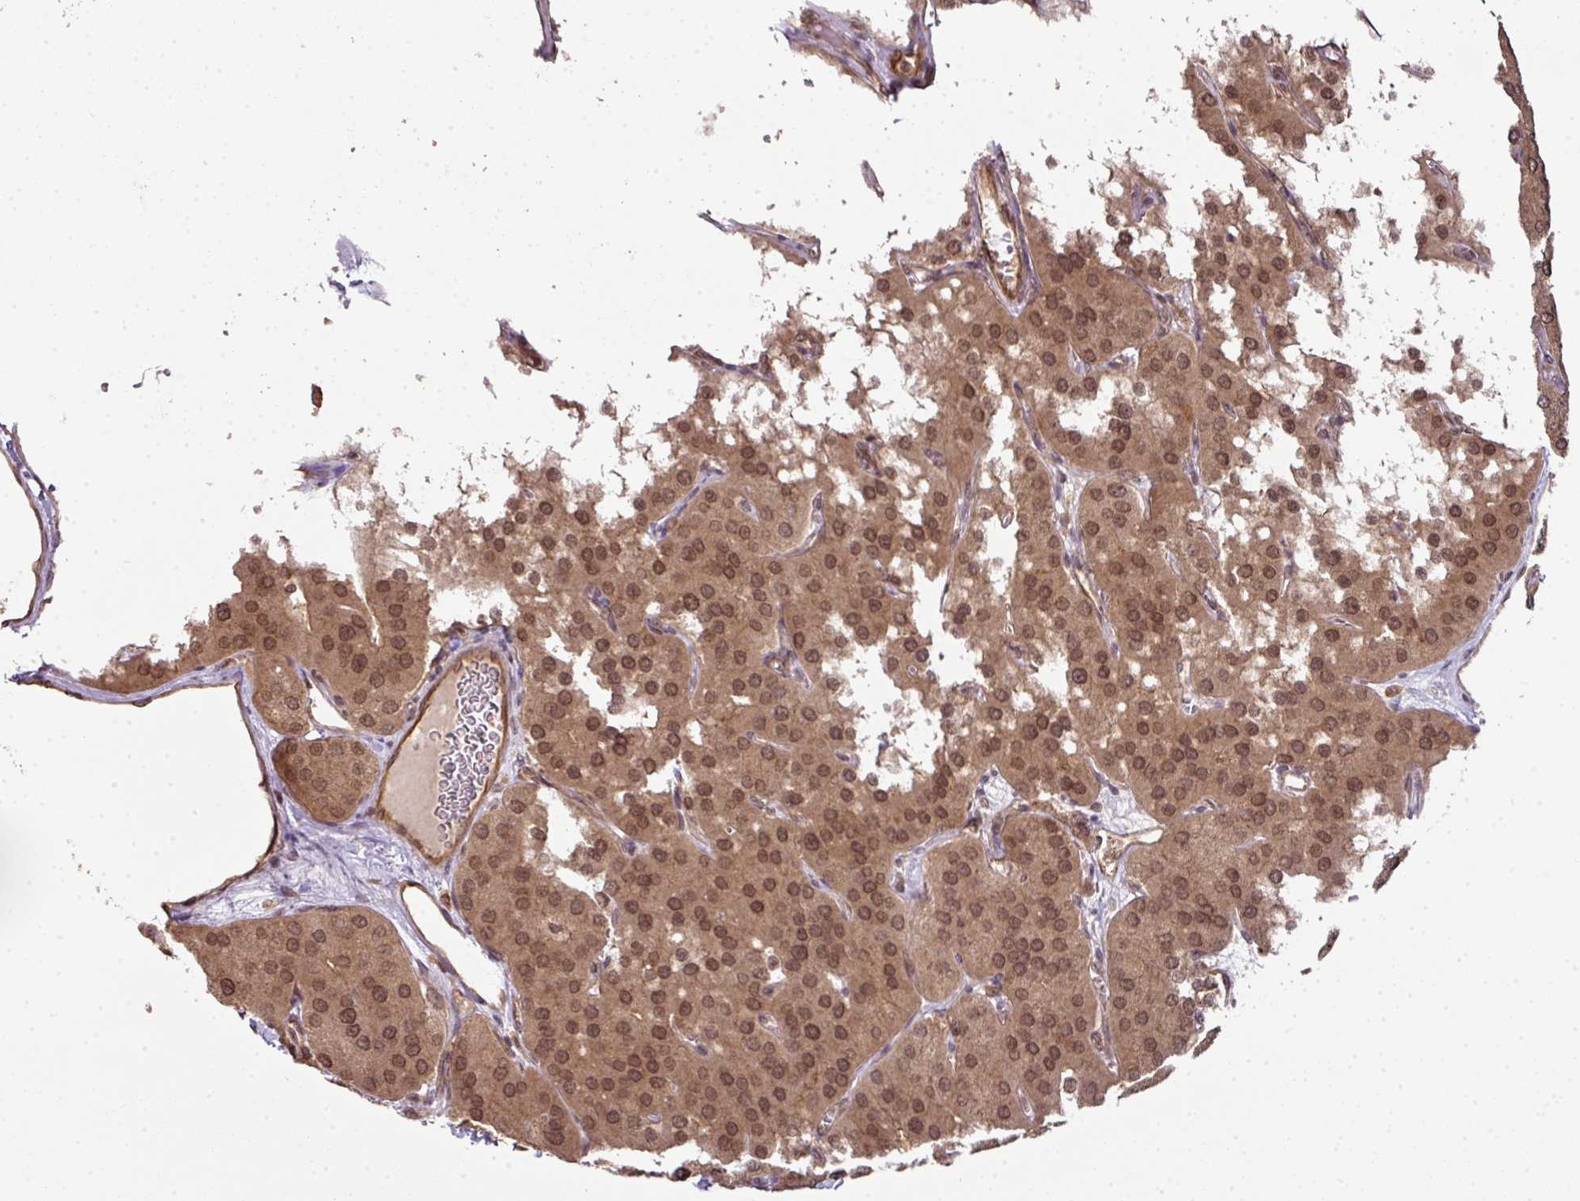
{"staining": {"intensity": "moderate", "quantity": ">75%", "location": "cytoplasmic/membranous,nuclear"}, "tissue": "parathyroid gland", "cell_type": "Glandular cells", "image_type": "normal", "snomed": [{"axis": "morphology", "description": "Normal tissue, NOS"}, {"axis": "morphology", "description": "Adenoma, NOS"}, {"axis": "topography", "description": "Parathyroid gland"}], "caption": "Moderate cytoplasmic/membranous,nuclear positivity for a protein is seen in about >75% of glandular cells of benign parathyroid gland using immunohistochemistry.", "gene": "ANKRD18A", "patient": {"sex": "female", "age": 86}}